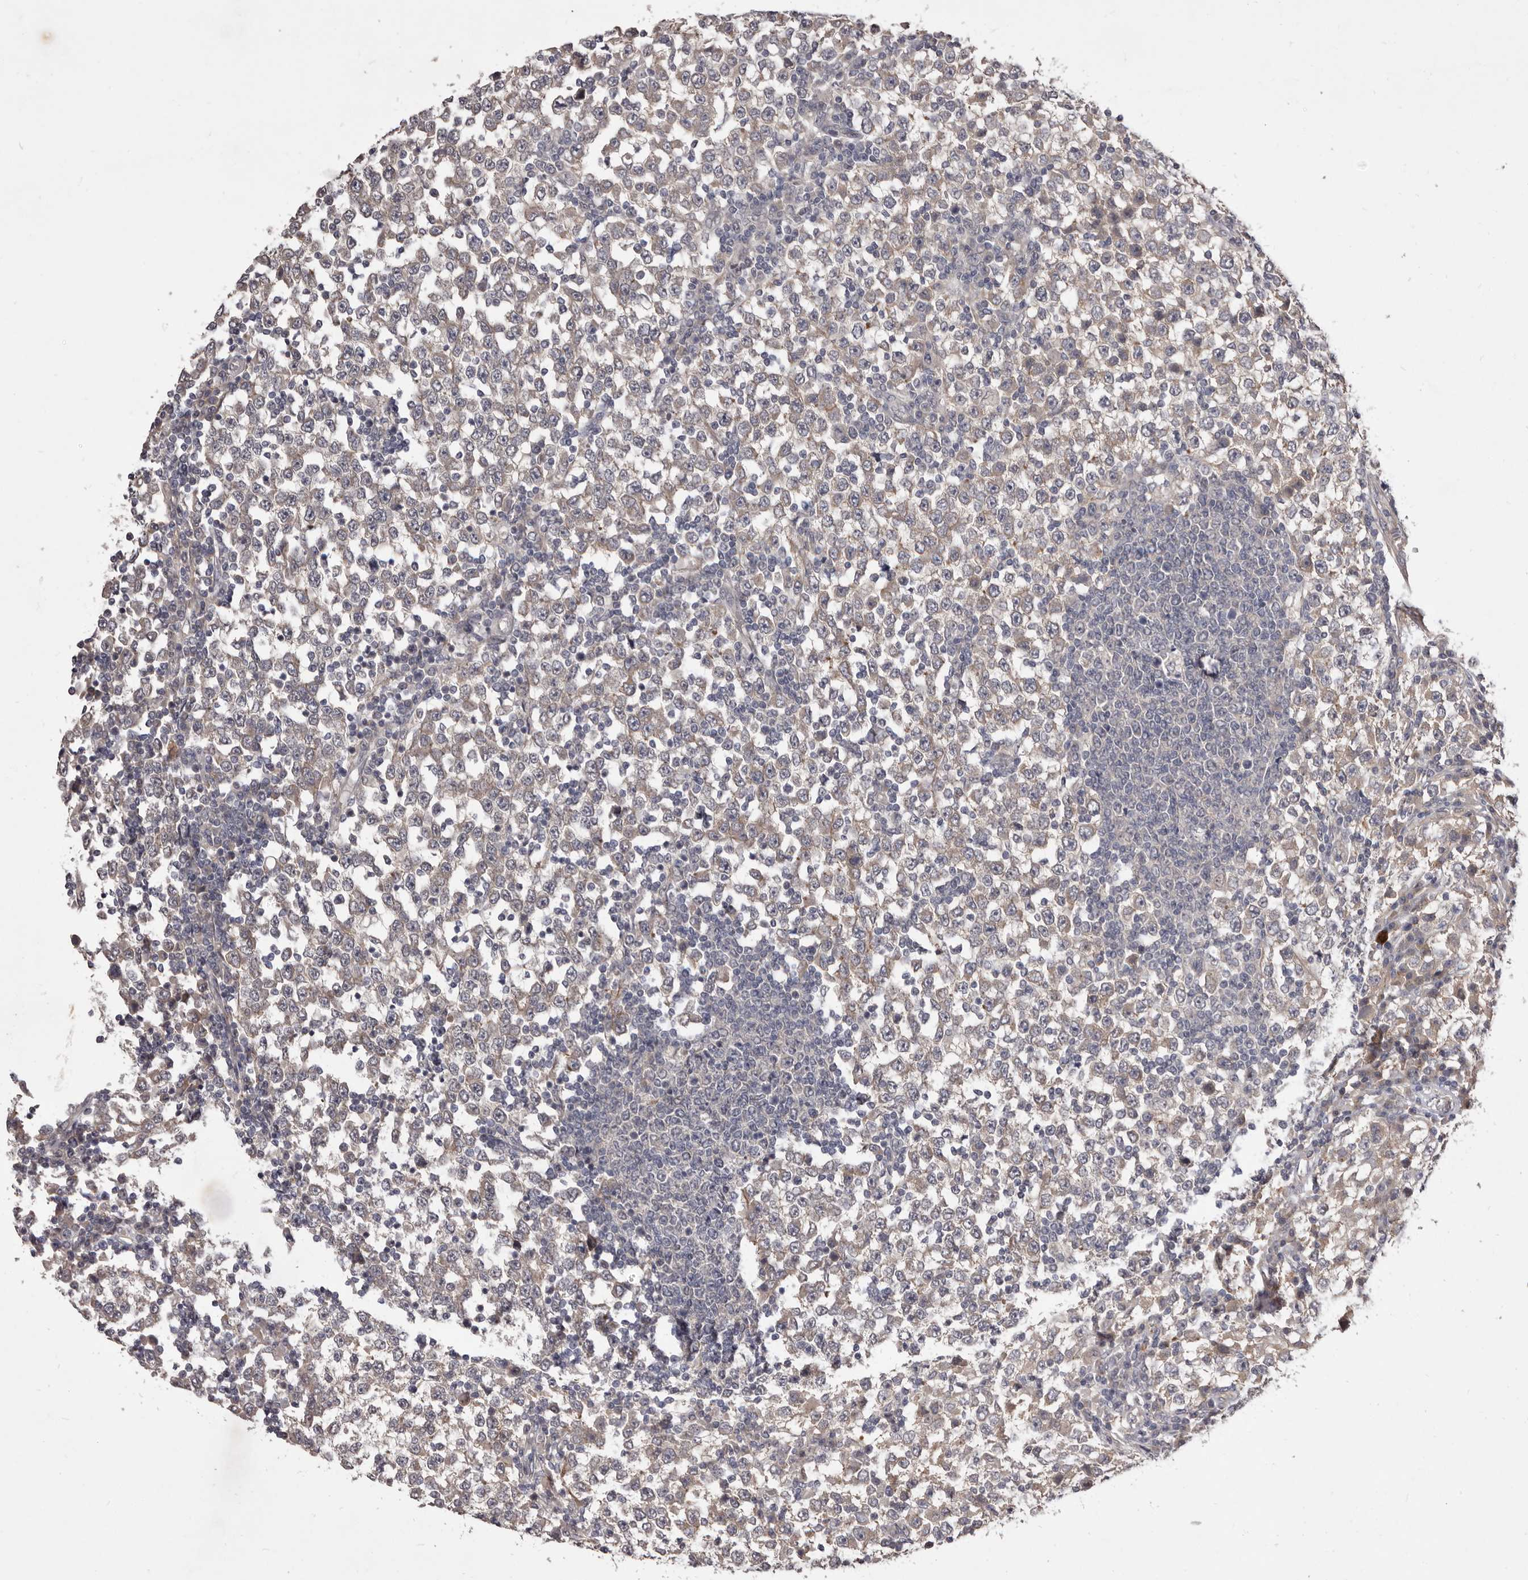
{"staining": {"intensity": "weak", "quantity": "<25%", "location": "cytoplasmic/membranous"}, "tissue": "testis cancer", "cell_type": "Tumor cells", "image_type": "cancer", "snomed": [{"axis": "morphology", "description": "Seminoma, NOS"}, {"axis": "topography", "description": "Testis"}], "caption": "Histopathology image shows no protein positivity in tumor cells of testis cancer tissue.", "gene": "HBS1L", "patient": {"sex": "male", "age": 65}}